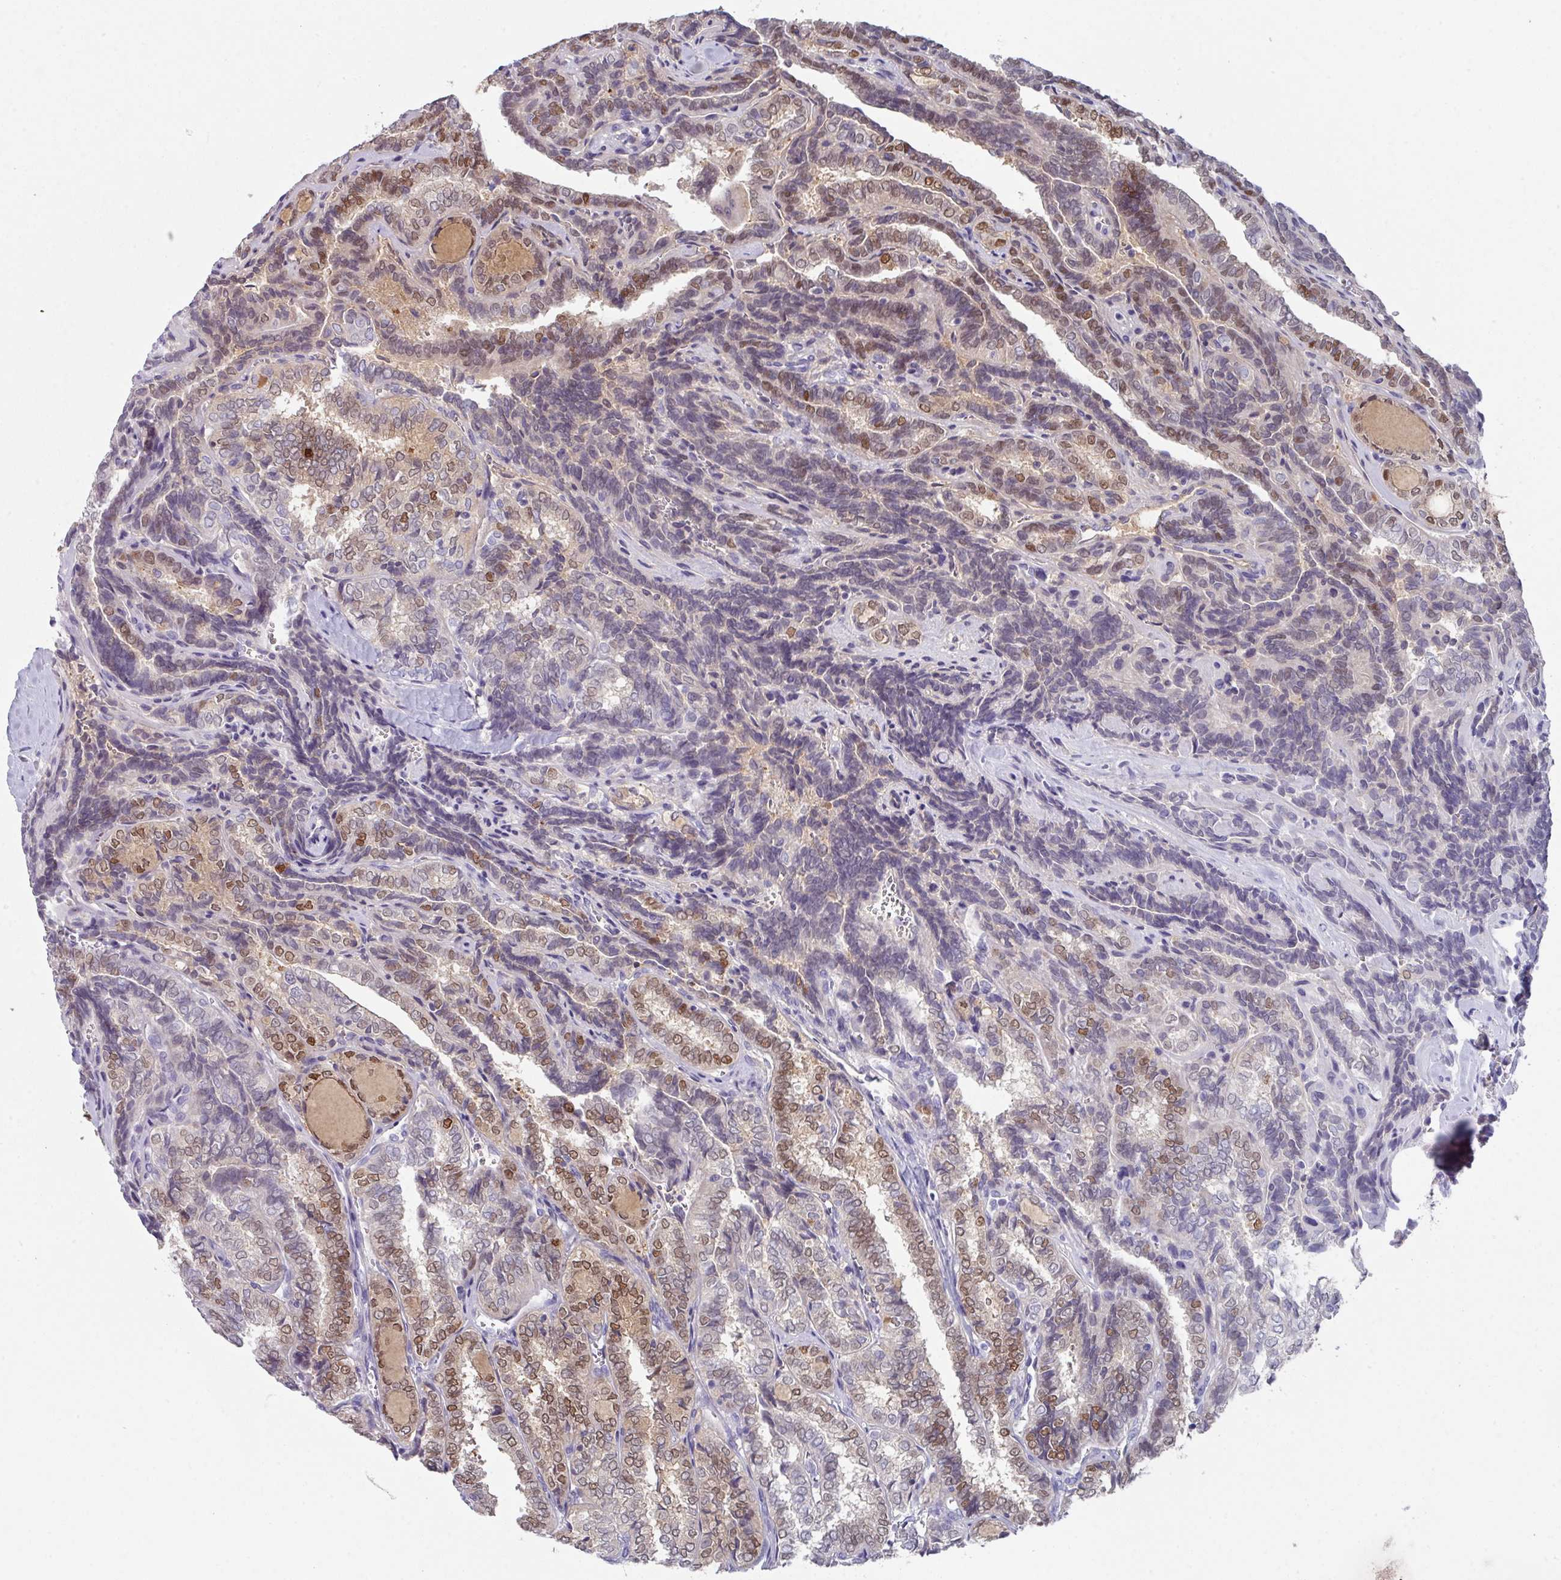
{"staining": {"intensity": "moderate", "quantity": "25%-75%", "location": "nuclear"}, "tissue": "thyroid cancer", "cell_type": "Tumor cells", "image_type": "cancer", "snomed": [{"axis": "morphology", "description": "Papillary adenocarcinoma, NOS"}, {"axis": "topography", "description": "Thyroid gland"}], "caption": "Immunohistochemistry (IHC) staining of thyroid papillary adenocarcinoma, which displays medium levels of moderate nuclear positivity in approximately 25%-75% of tumor cells indicating moderate nuclear protein positivity. The staining was performed using DAB (brown) for protein detection and nuclei were counterstained in hematoxylin (blue).", "gene": "DEFB115", "patient": {"sex": "female", "age": 30}}